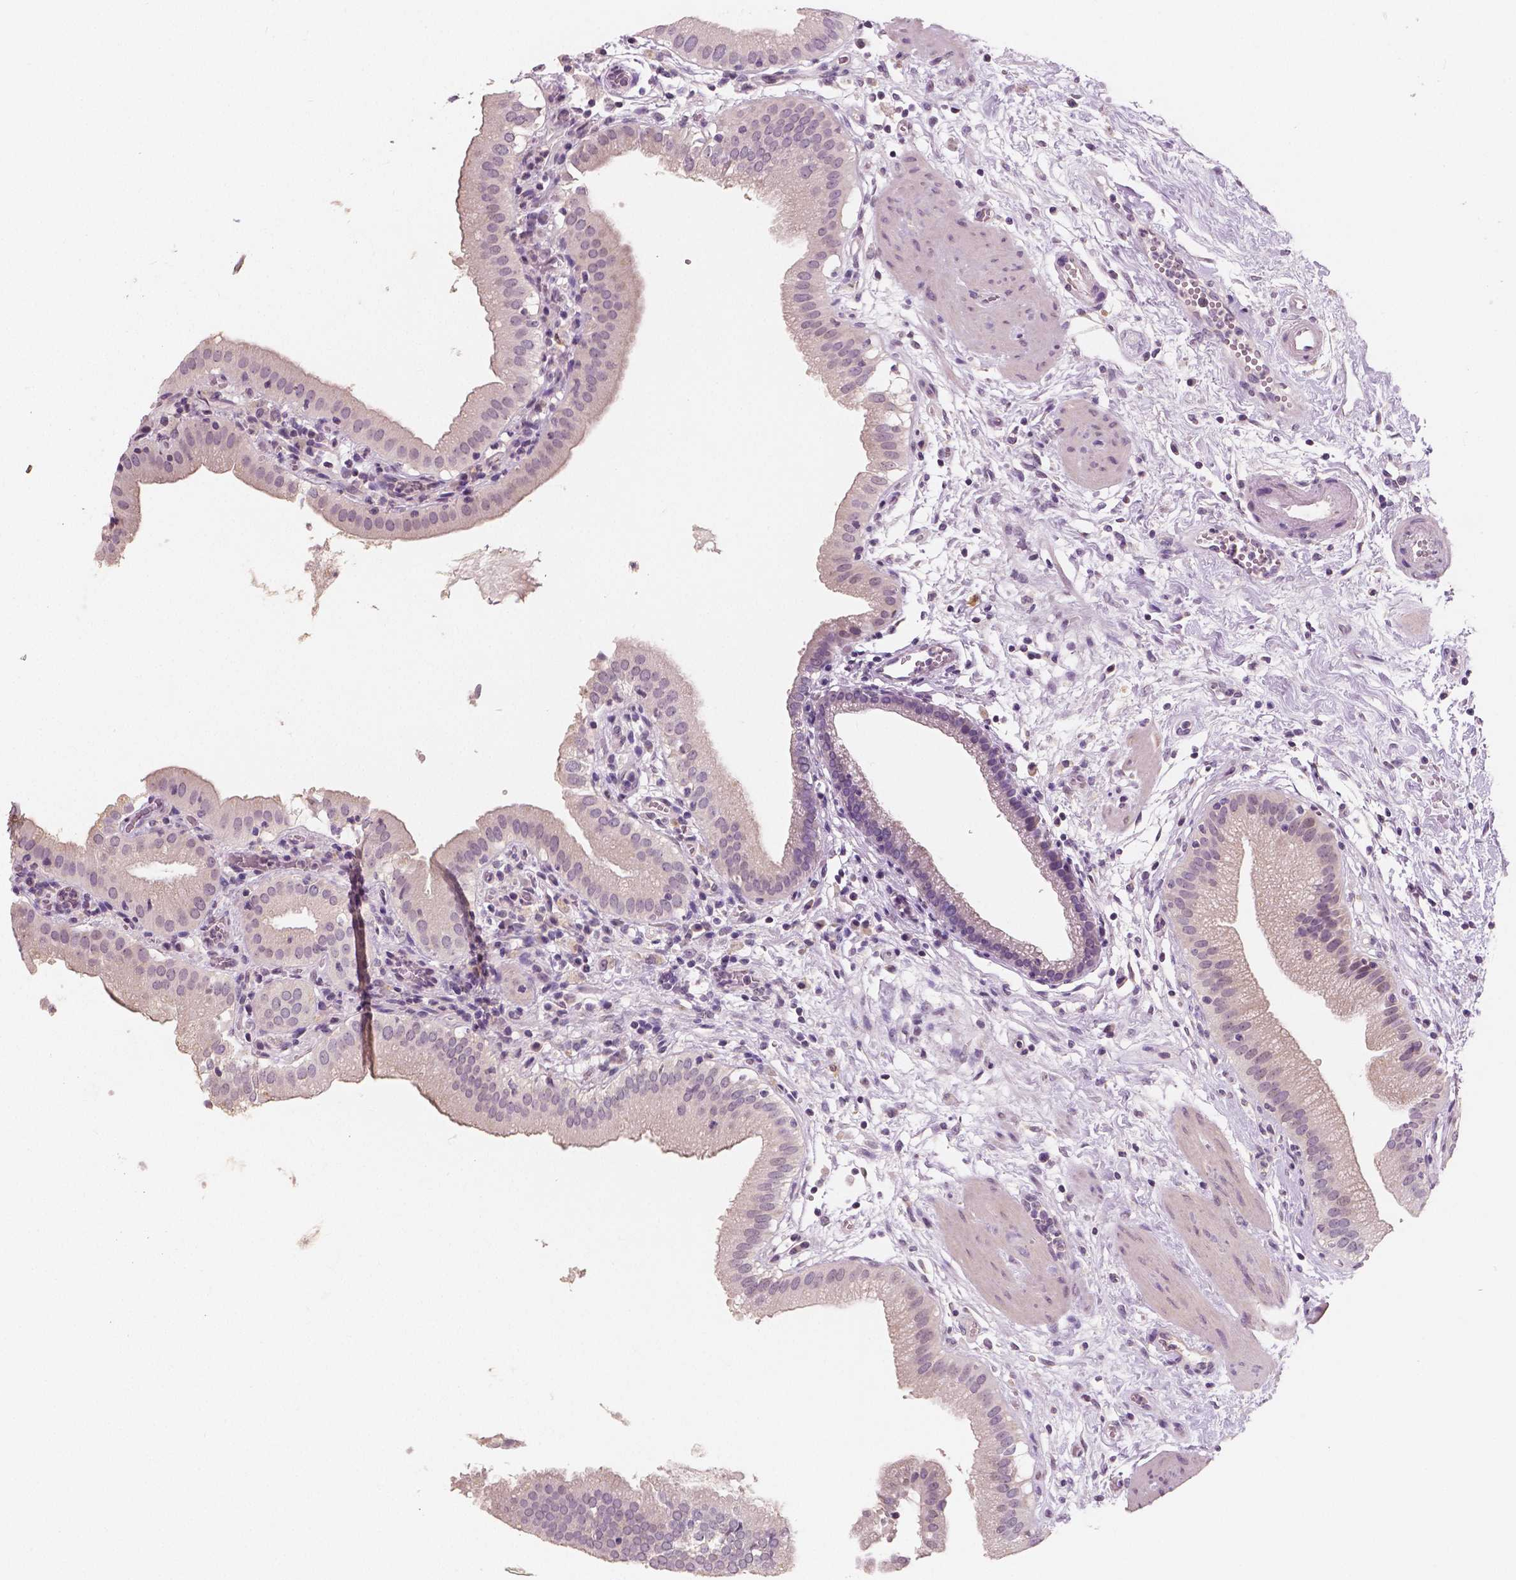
{"staining": {"intensity": "negative", "quantity": "none", "location": "none"}, "tissue": "gallbladder", "cell_type": "Glandular cells", "image_type": "normal", "snomed": [{"axis": "morphology", "description": "Normal tissue, NOS"}, {"axis": "topography", "description": "Gallbladder"}], "caption": "The histopathology image shows no significant positivity in glandular cells of gallbladder.", "gene": "RNASE7", "patient": {"sex": "female", "age": 65}}